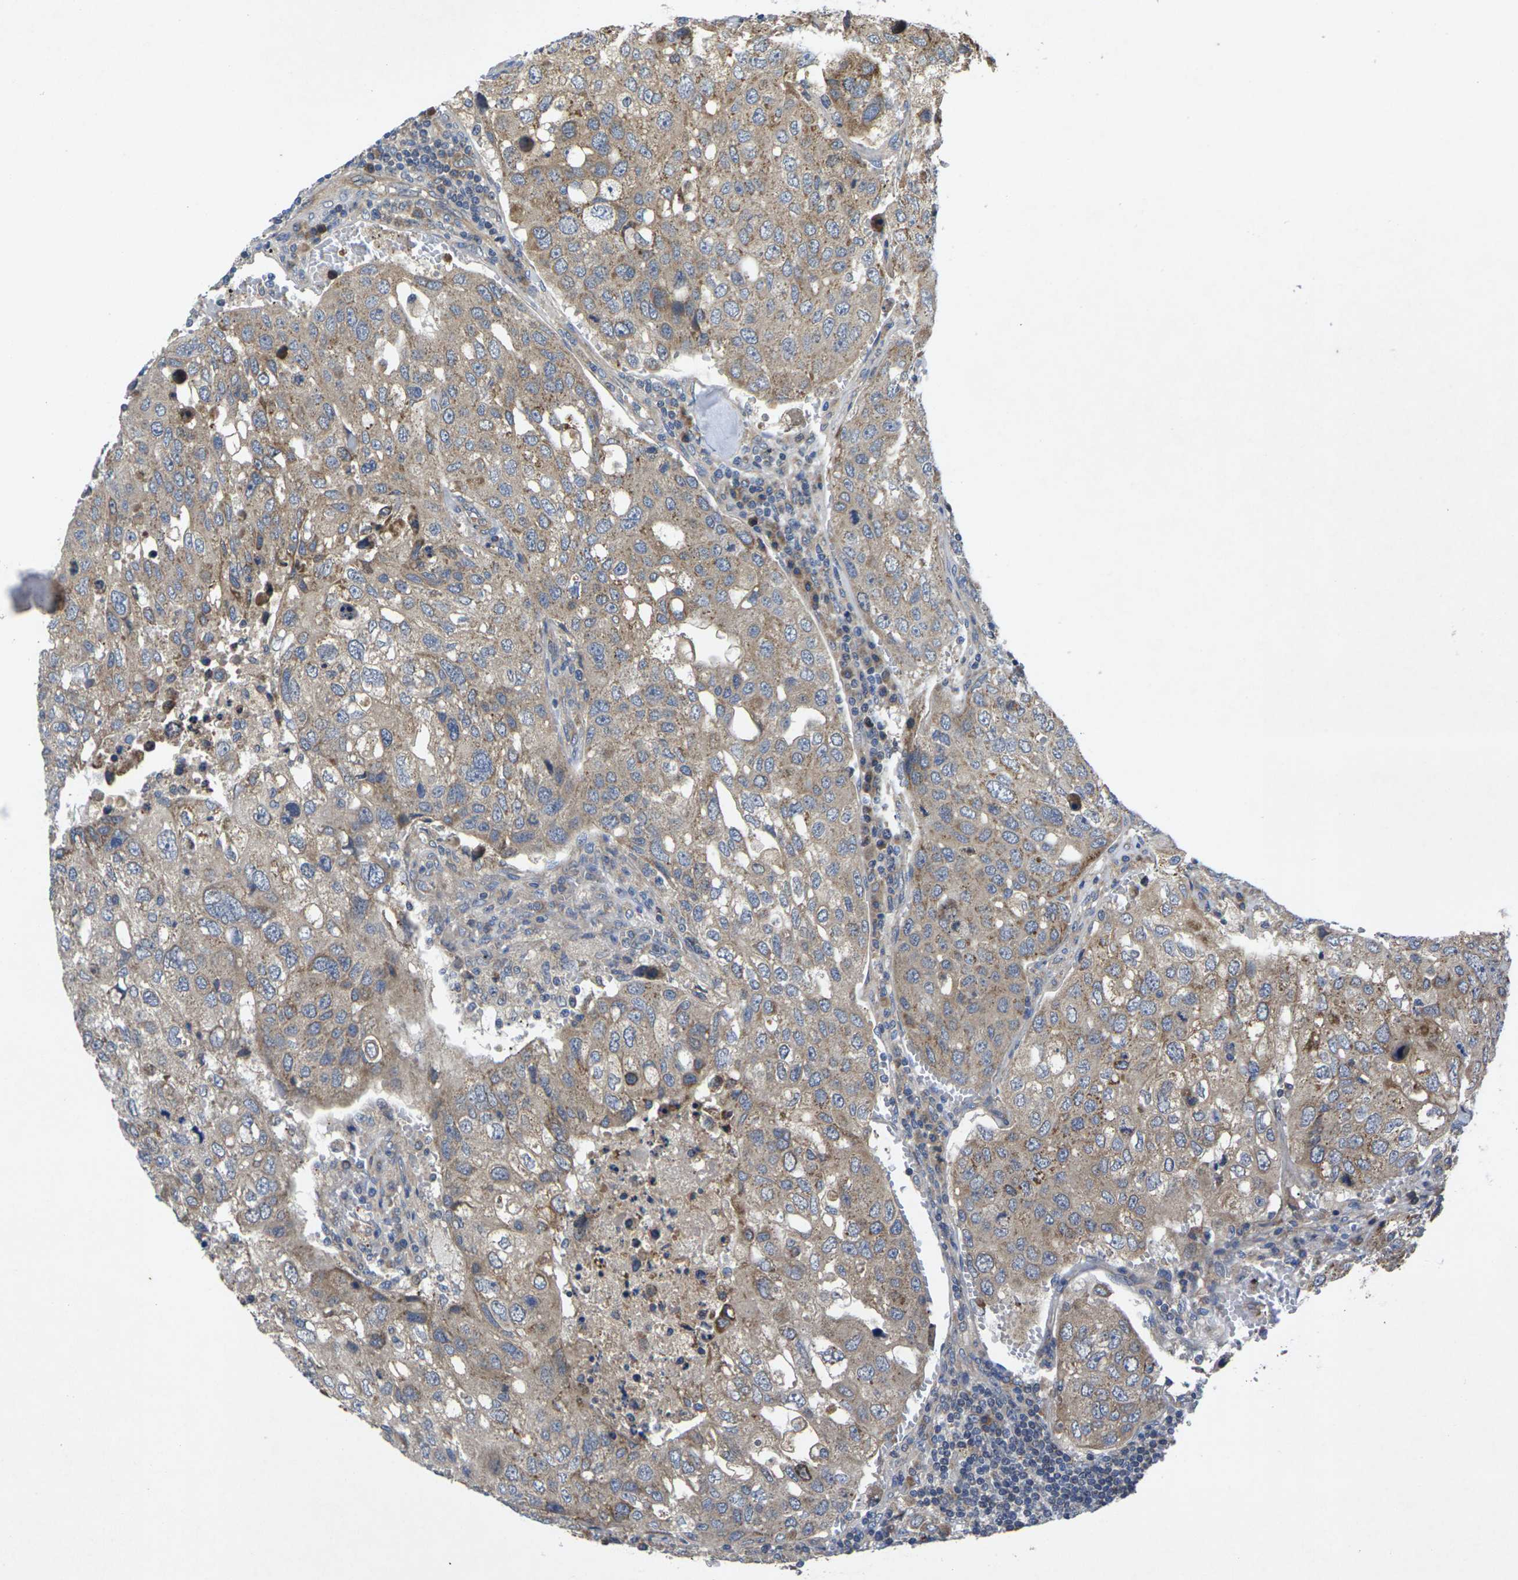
{"staining": {"intensity": "weak", "quantity": ">75%", "location": "cytoplasmic/membranous"}, "tissue": "urothelial cancer", "cell_type": "Tumor cells", "image_type": "cancer", "snomed": [{"axis": "morphology", "description": "Urothelial carcinoma, High grade"}, {"axis": "topography", "description": "Lymph node"}, {"axis": "topography", "description": "Urinary bladder"}], "caption": "This image shows immunohistochemistry staining of urothelial cancer, with low weak cytoplasmic/membranous staining in approximately >75% of tumor cells.", "gene": "KIF1B", "patient": {"sex": "male", "age": 51}}